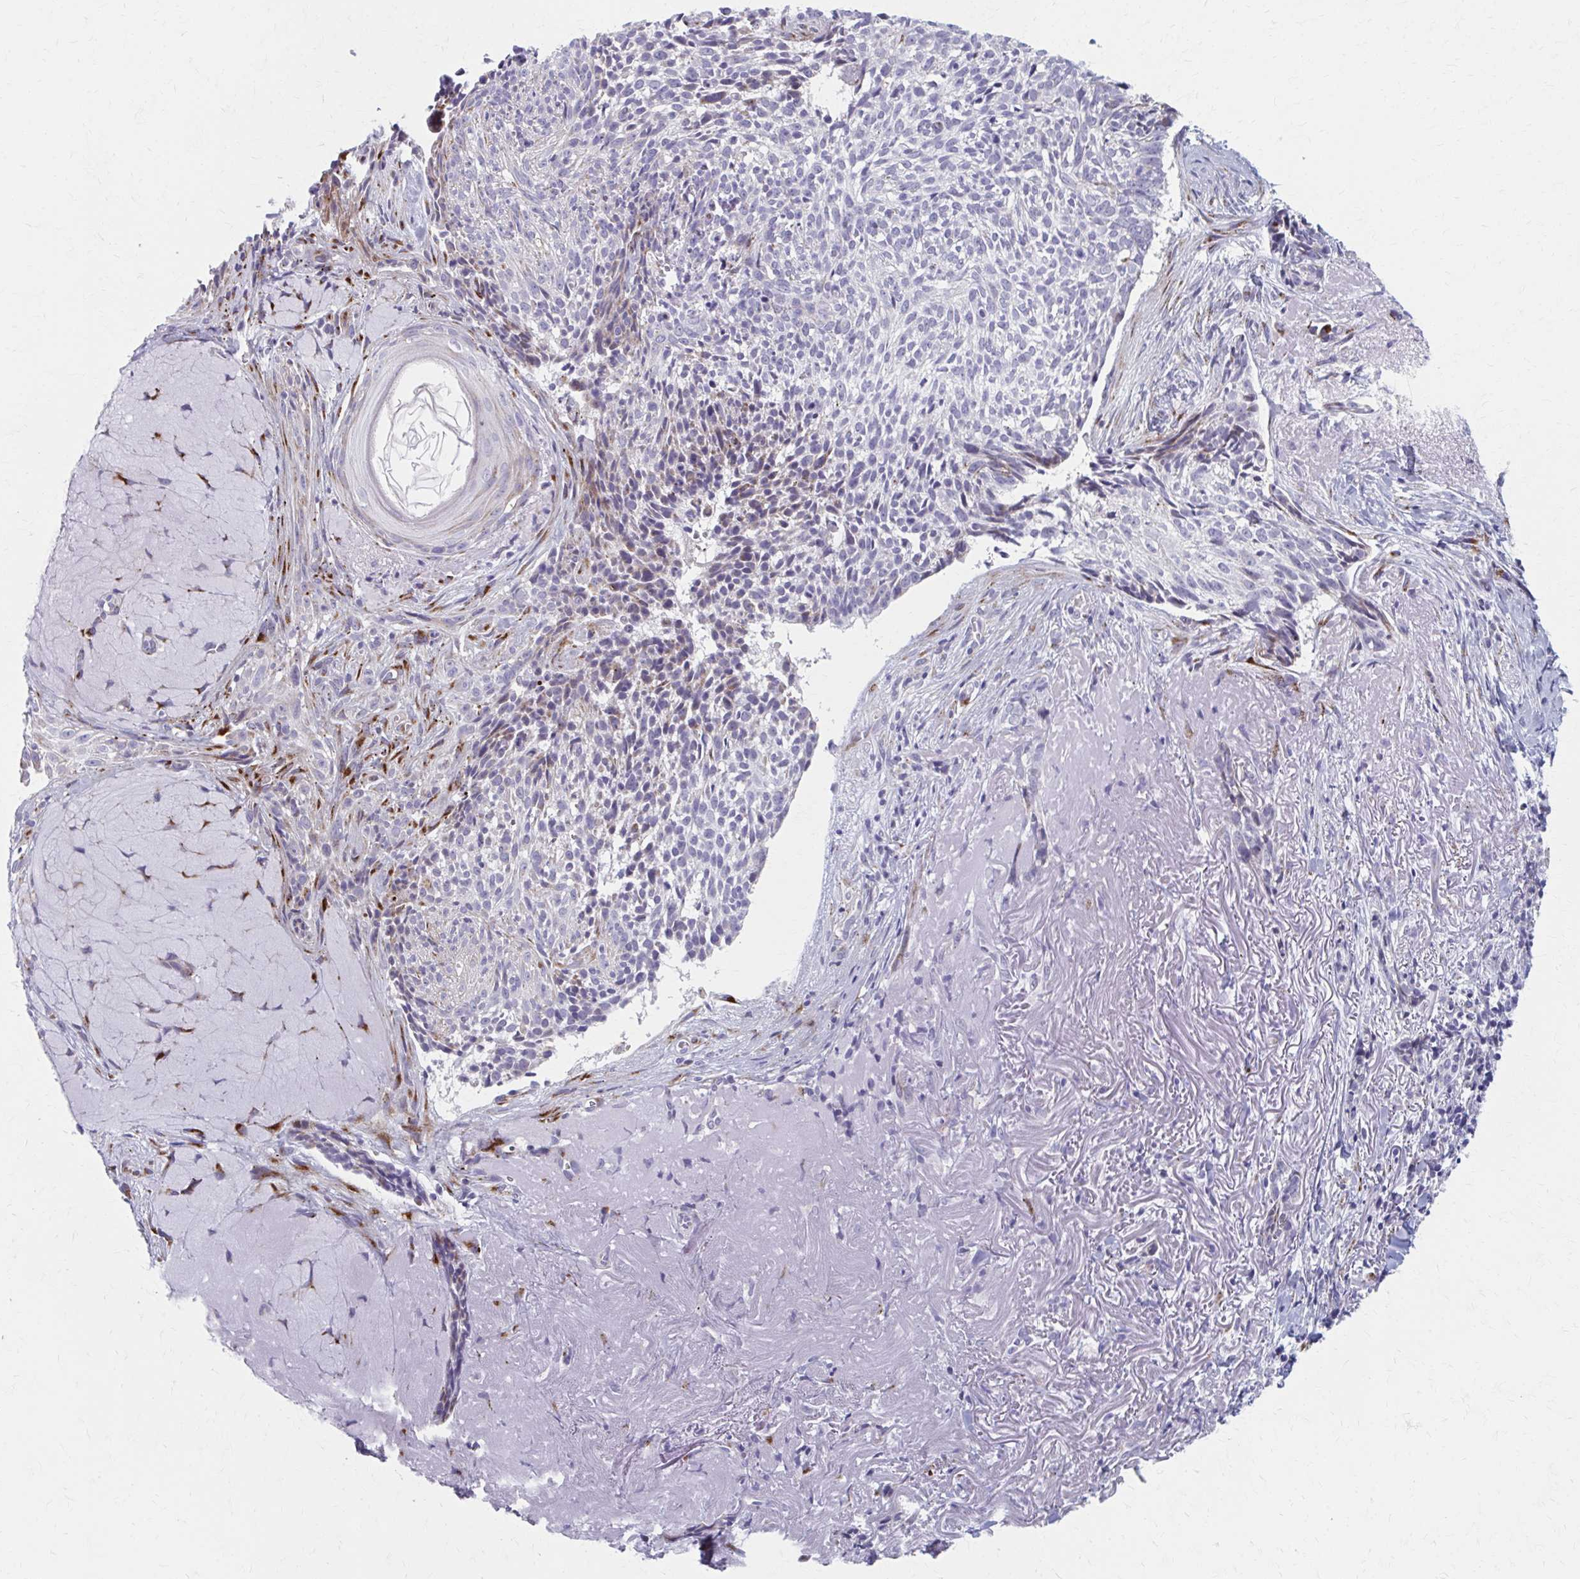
{"staining": {"intensity": "negative", "quantity": "none", "location": "none"}, "tissue": "skin cancer", "cell_type": "Tumor cells", "image_type": "cancer", "snomed": [{"axis": "morphology", "description": "Basal cell carcinoma"}, {"axis": "topography", "description": "Skin"}, {"axis": "topography", "description": "Skin of face"}], "caption": "Skin basal cell carcinoma was stained to show a protein in brown. There is no significant expression in tumor cells. Brightfield microscopy of immunohistochemistry stained with DAB (brown) and hematoxylin (blue), captured at high magnification.", "gene": "OLFM2", "patient": {"sex": "female", "age": 95}}